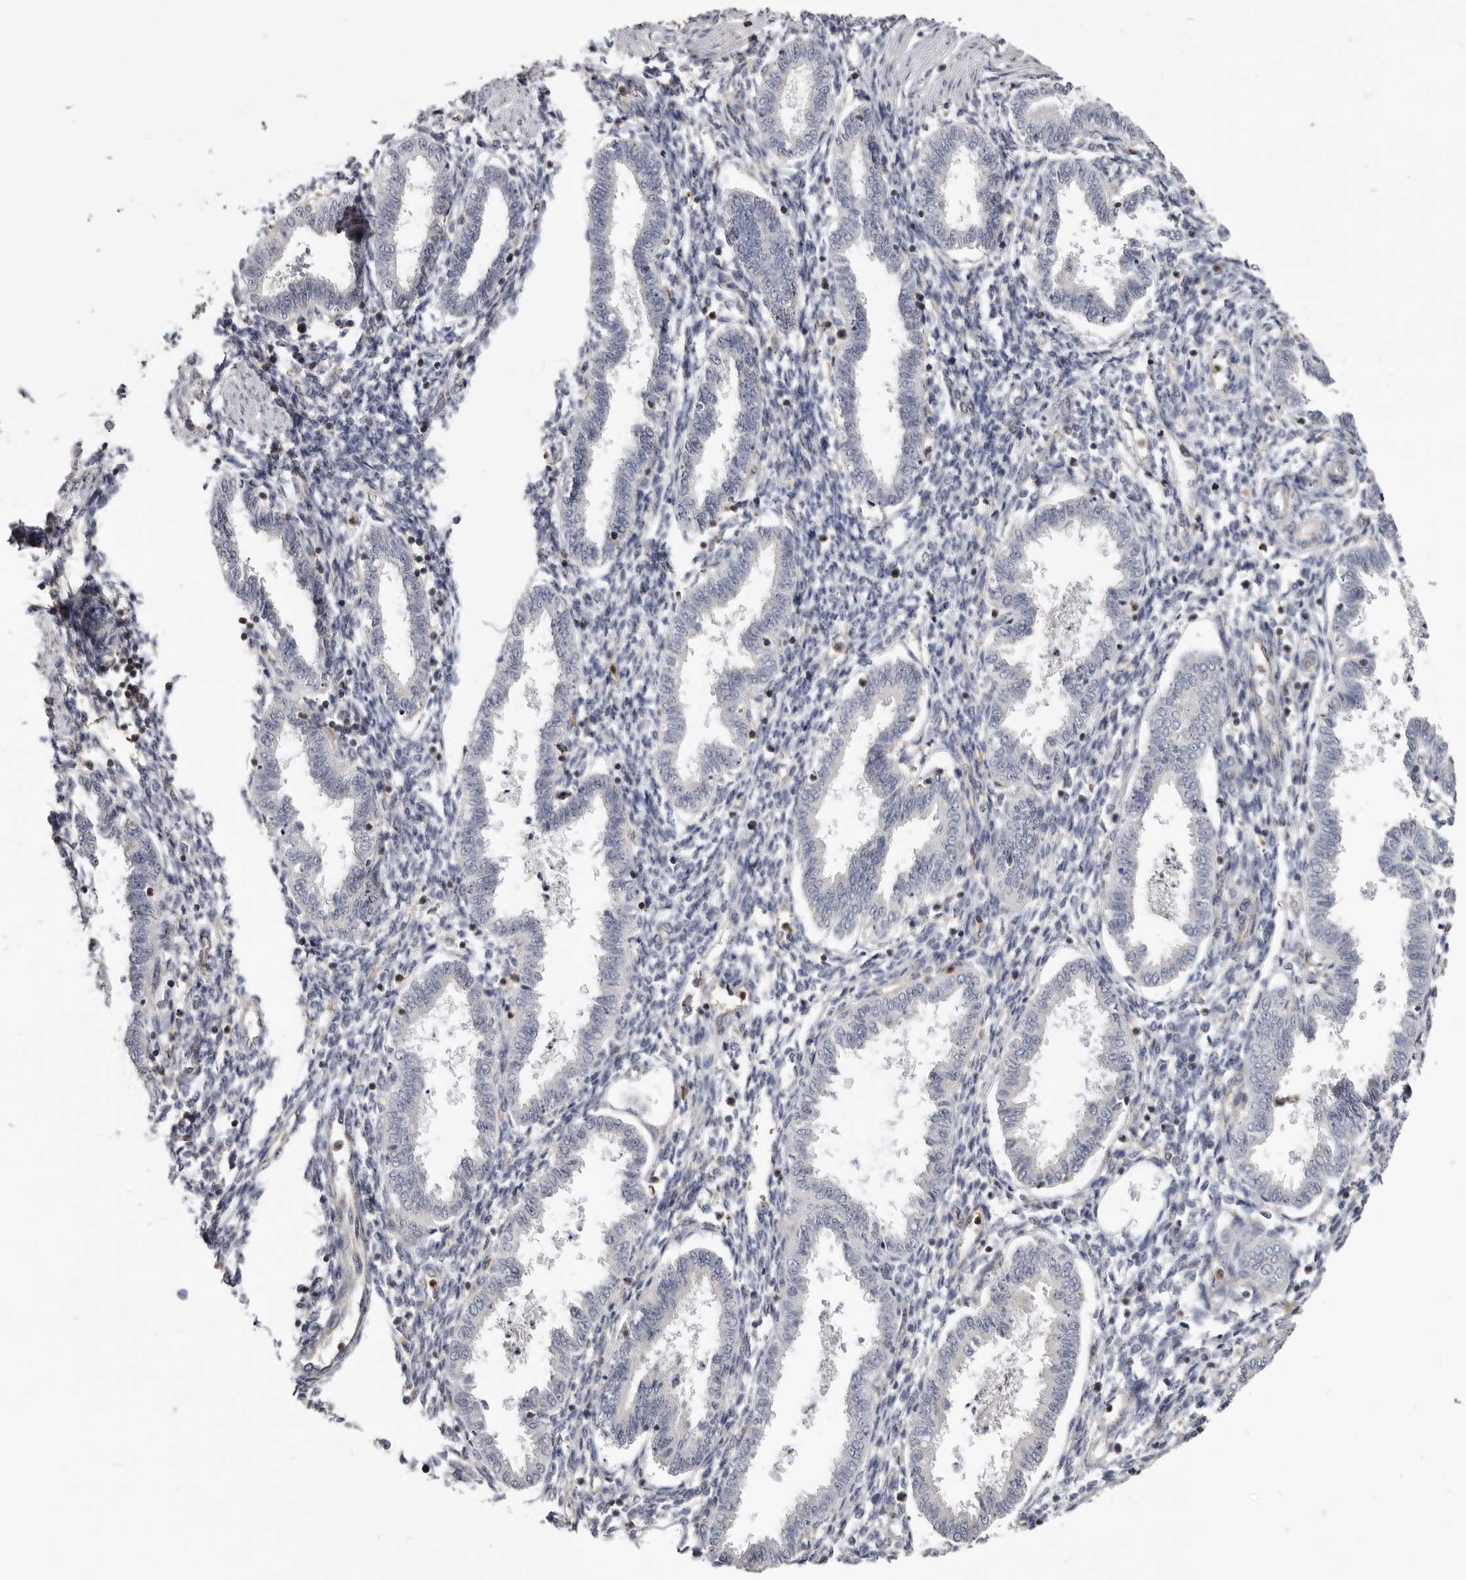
{"staining": {"intensity": "negative", "quantity": "none", "location": "none"}, "tissue": "endometrium", "cell_type": "Cells in endometrial stroma", "image_type": "normal", "snomed": [{"axis": "morphology", "description": "Normal tissue, NOS"}, {"axis": "topography", "description": "Endometrium"}], "caption": "IHC of benign endometrium reveals no positivity in cells in endometrial stroma.", "gene": "CBL", "patient": {"sex": "female", "age": 33}}